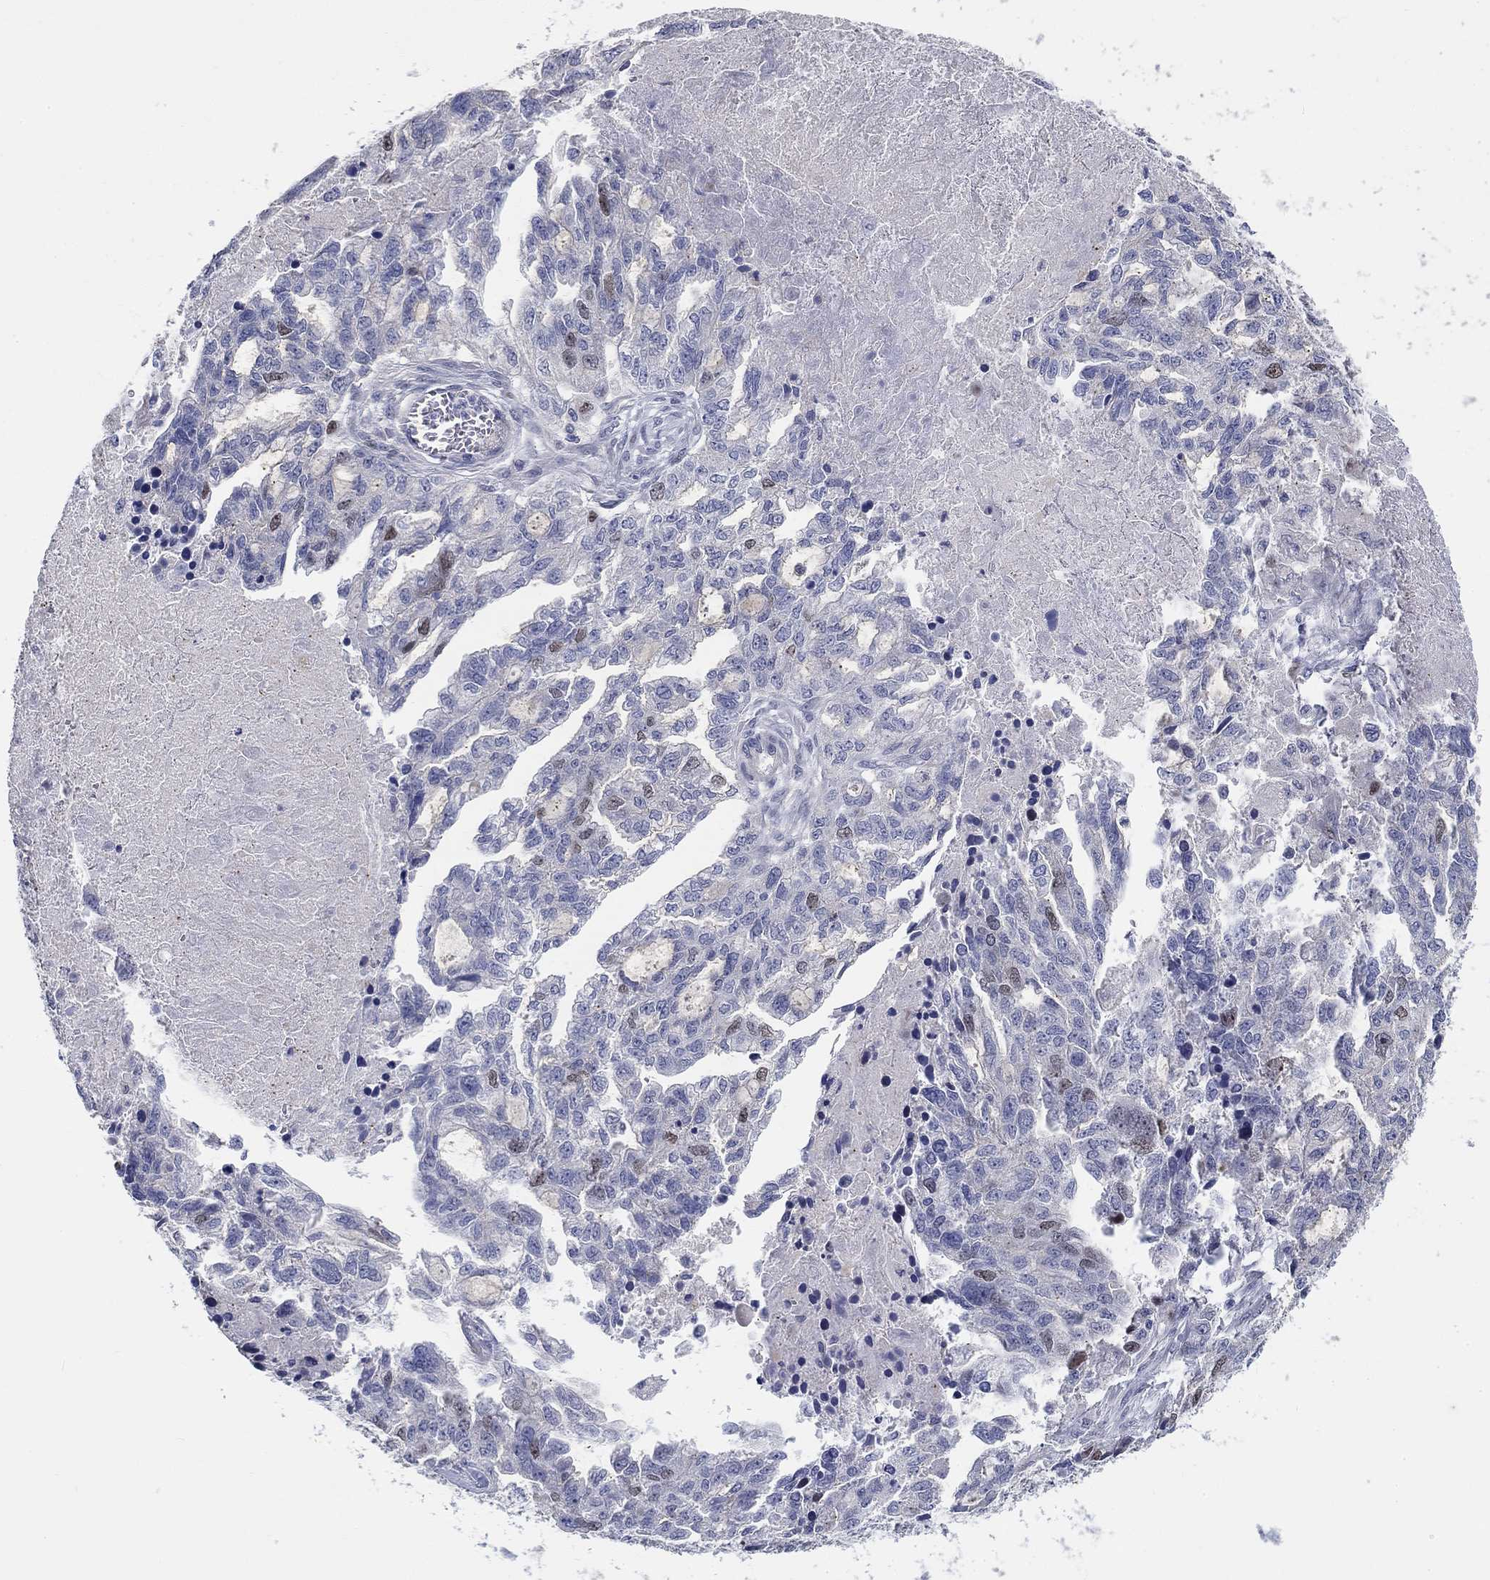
{"staining": {"intensity": "weak", "quantity": "<25%", "location": "nuclear"}, "tissue": "ovarian cancer", "cell_type": "Tumor cells", "image_type": "cancer", "snomed": [{"axis": "morphology", "description": "Cystadenocarcinoma, serous, NOS"}, {"axis": "topography", "description": "Ovary"}], "caption": "Protein analysis of ovarian serous cystadenocarcinoma shows no significant positivity in tumor cells.", "gene": "PRC1", "patient": {"sex": "female", "age": 51}}